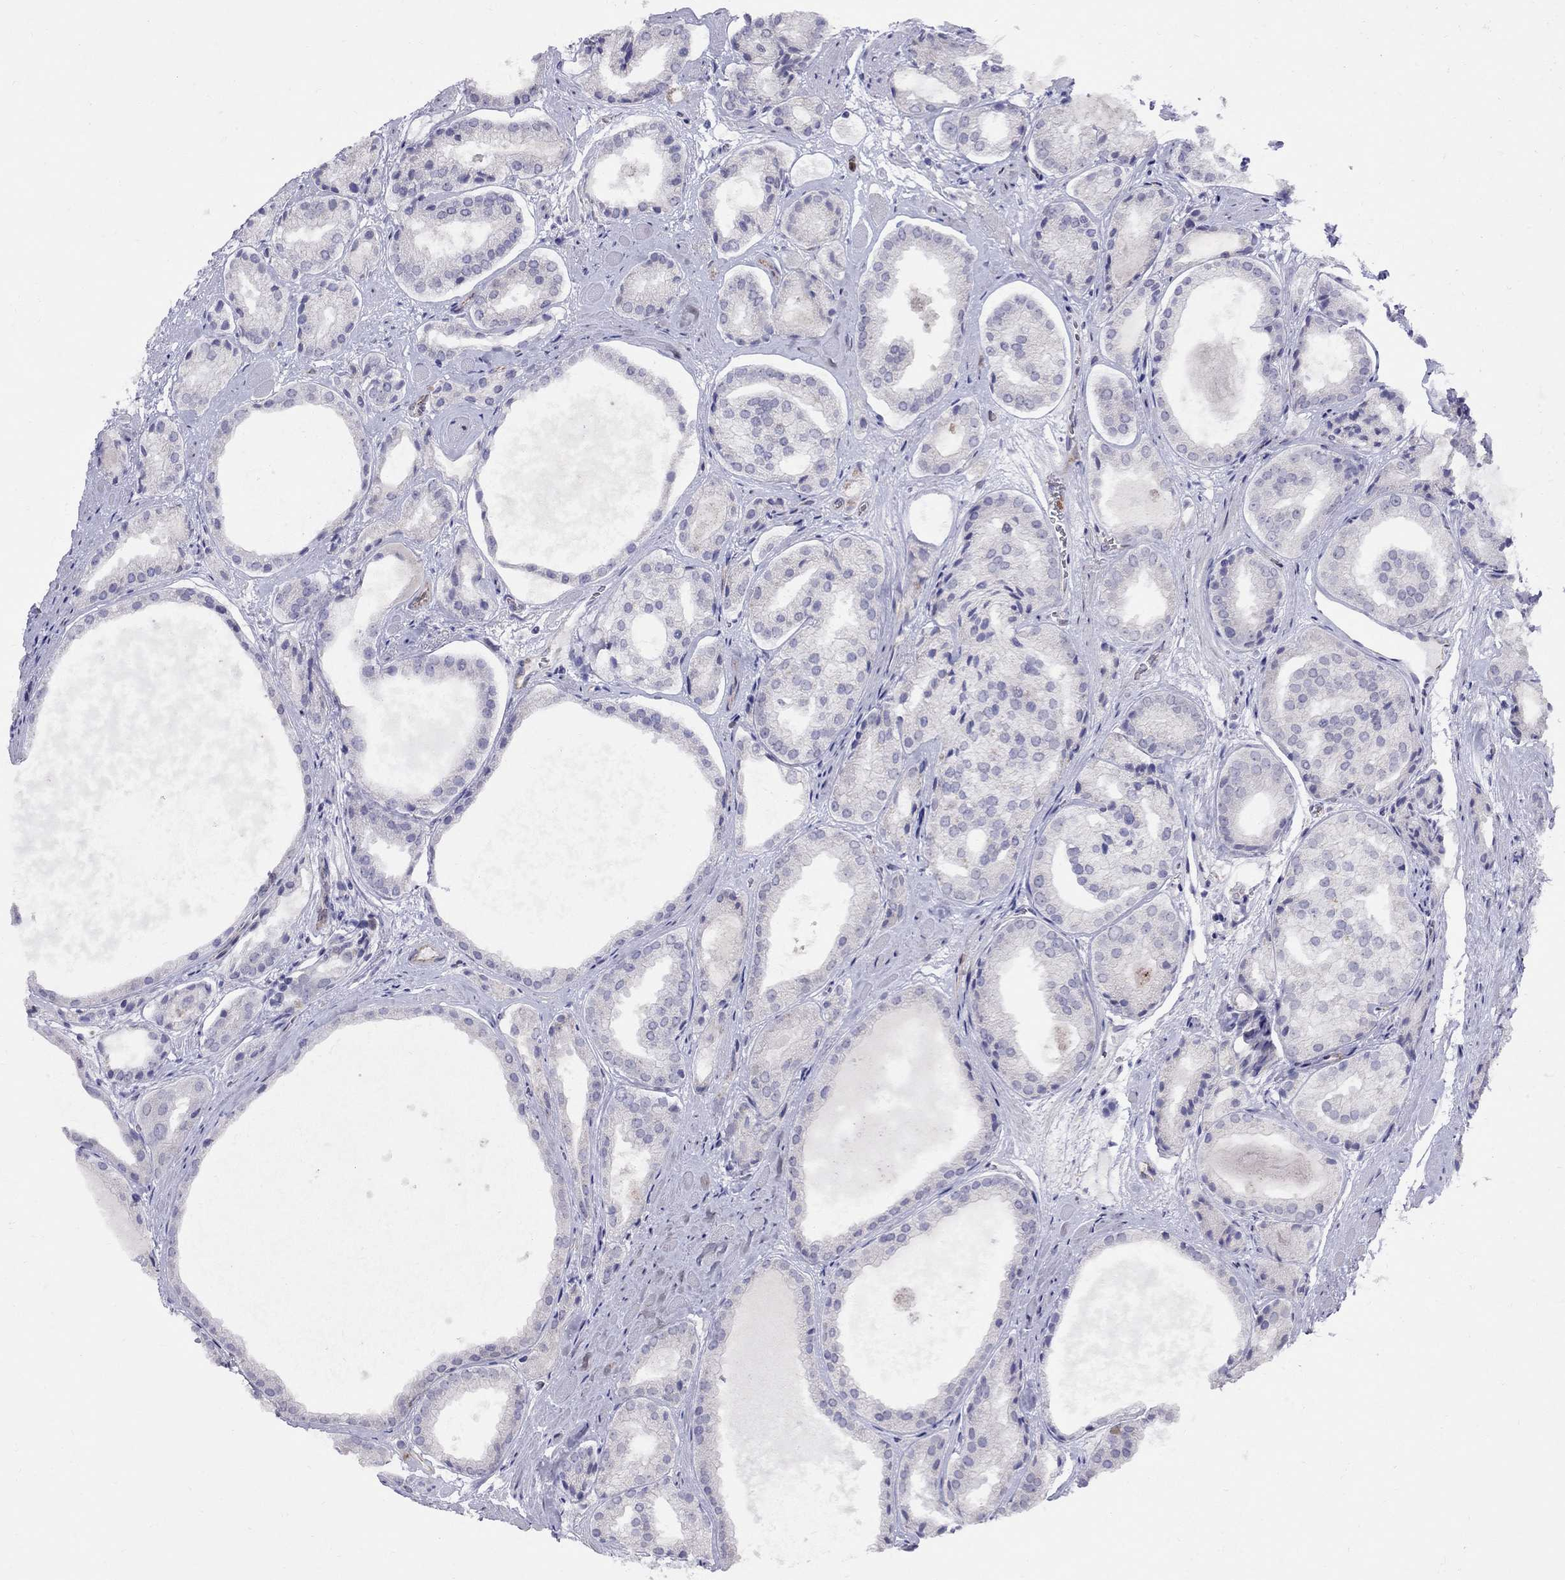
{"staining": {"intensity": "negative", "quantity": "none", "location": "none"}, "tissue": "prostate cancer", "cell_type": "Tumor cells", "image_type": "cancer", "snomed": [{"axis": "morphology", "description": "Adenocarcinoma, Low grade"}, {"axis": "topography", "description": "Prostate"}], "caption": "Prostate adenocarcinoma (low-grade) stained for a protein using IHC demonstrates no staining tumor cells.", "gene": "SPINT4", "patient": {"sex": "male", "age": 69}}